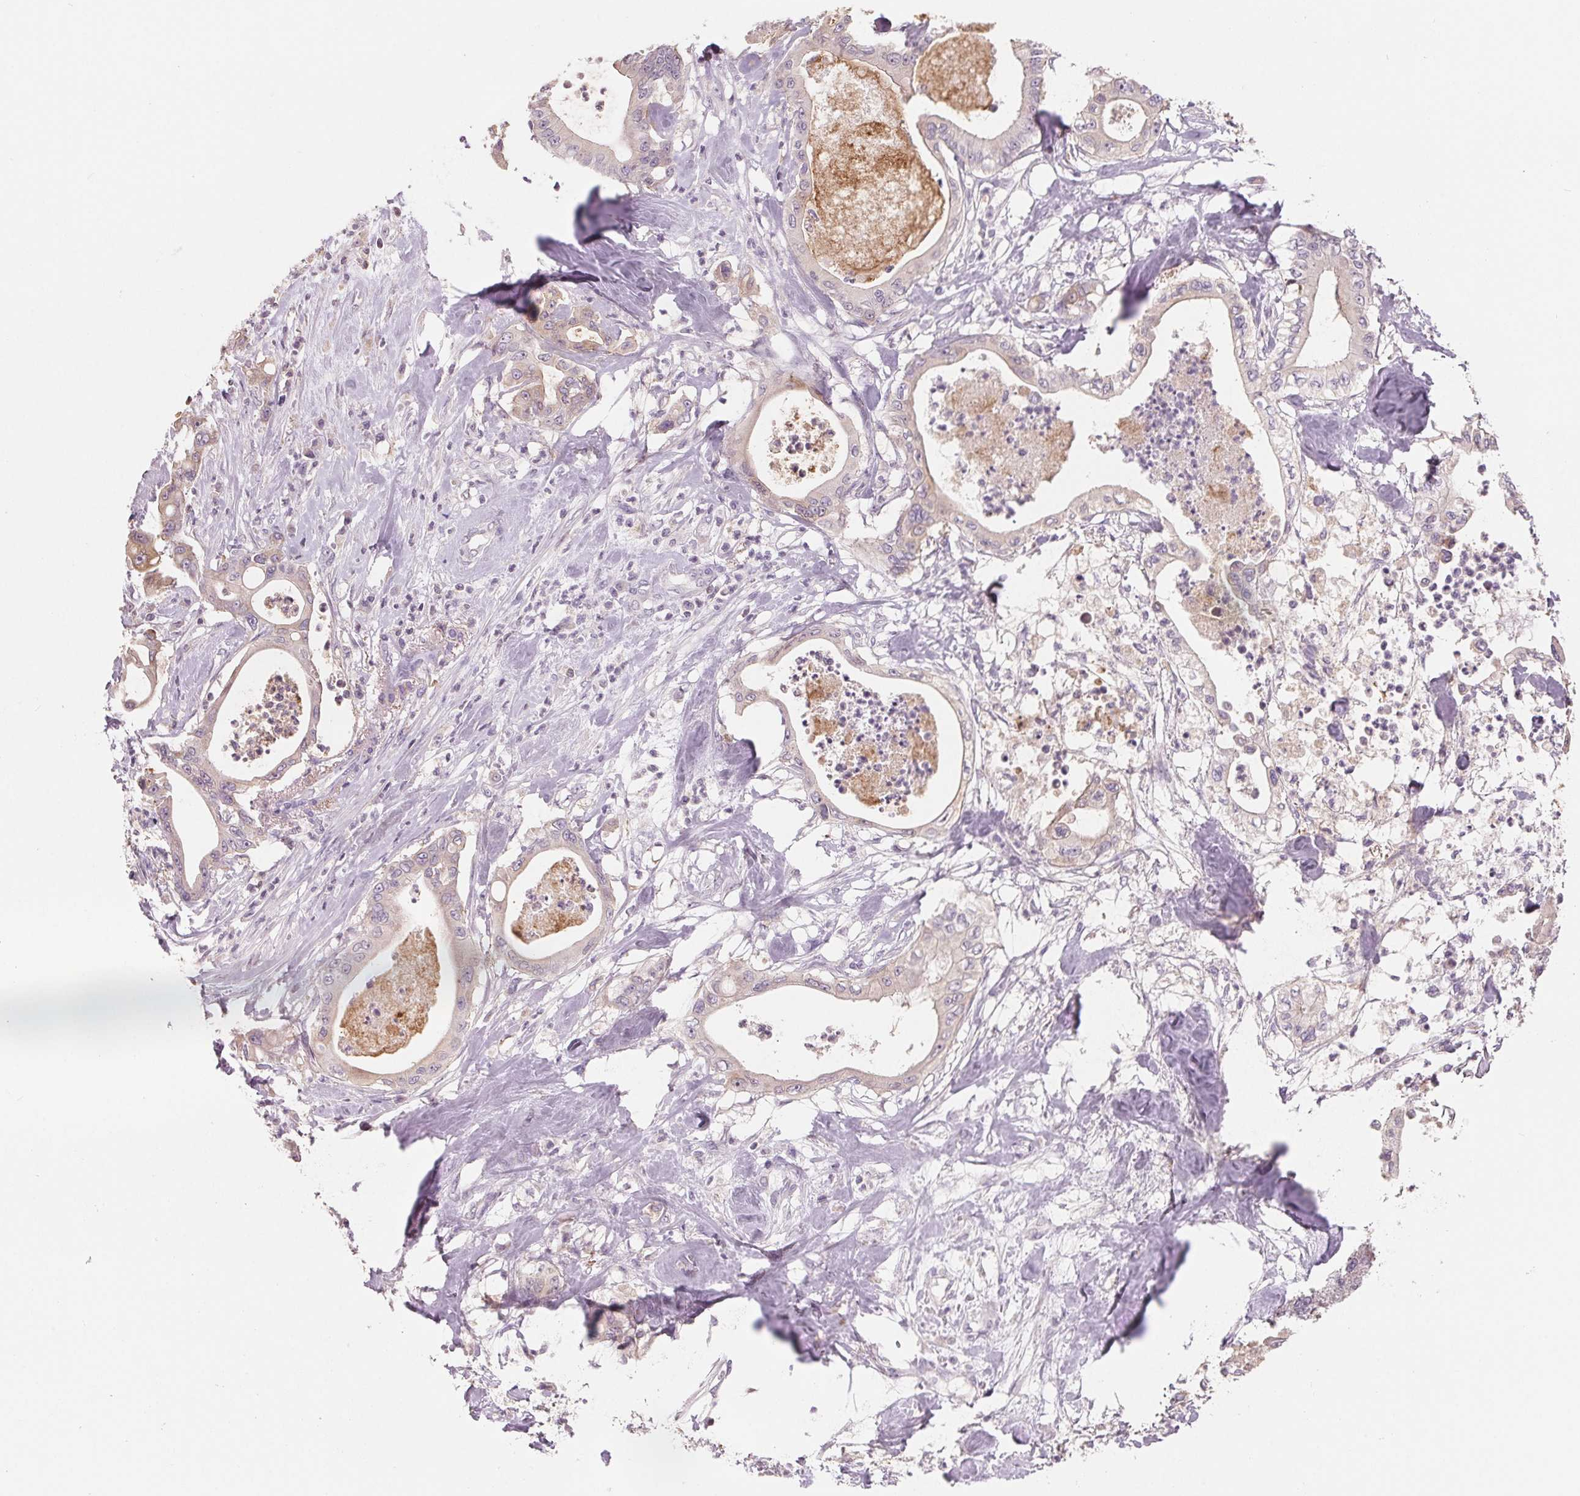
{"staining": {"intensity": "negative", "quantity": "none", "location": "none"}, "tissue": "pancreatic cancer", "cell_type": "Tumor cells", "image_type": "cancer", "snomed": [{"axis": "morphology", "description": "Adenocarcinoma, NOS"}, {"axis": "topography", "description": "Pancreas"}], "caption": "This is an immunohistochemistry (IHC) histopathology image of human pancreatic adenocarcinoma. There is no positivity in tumor cells.", "gene": "VTCN1", "patient": {"sex": "male", "age": 71}}